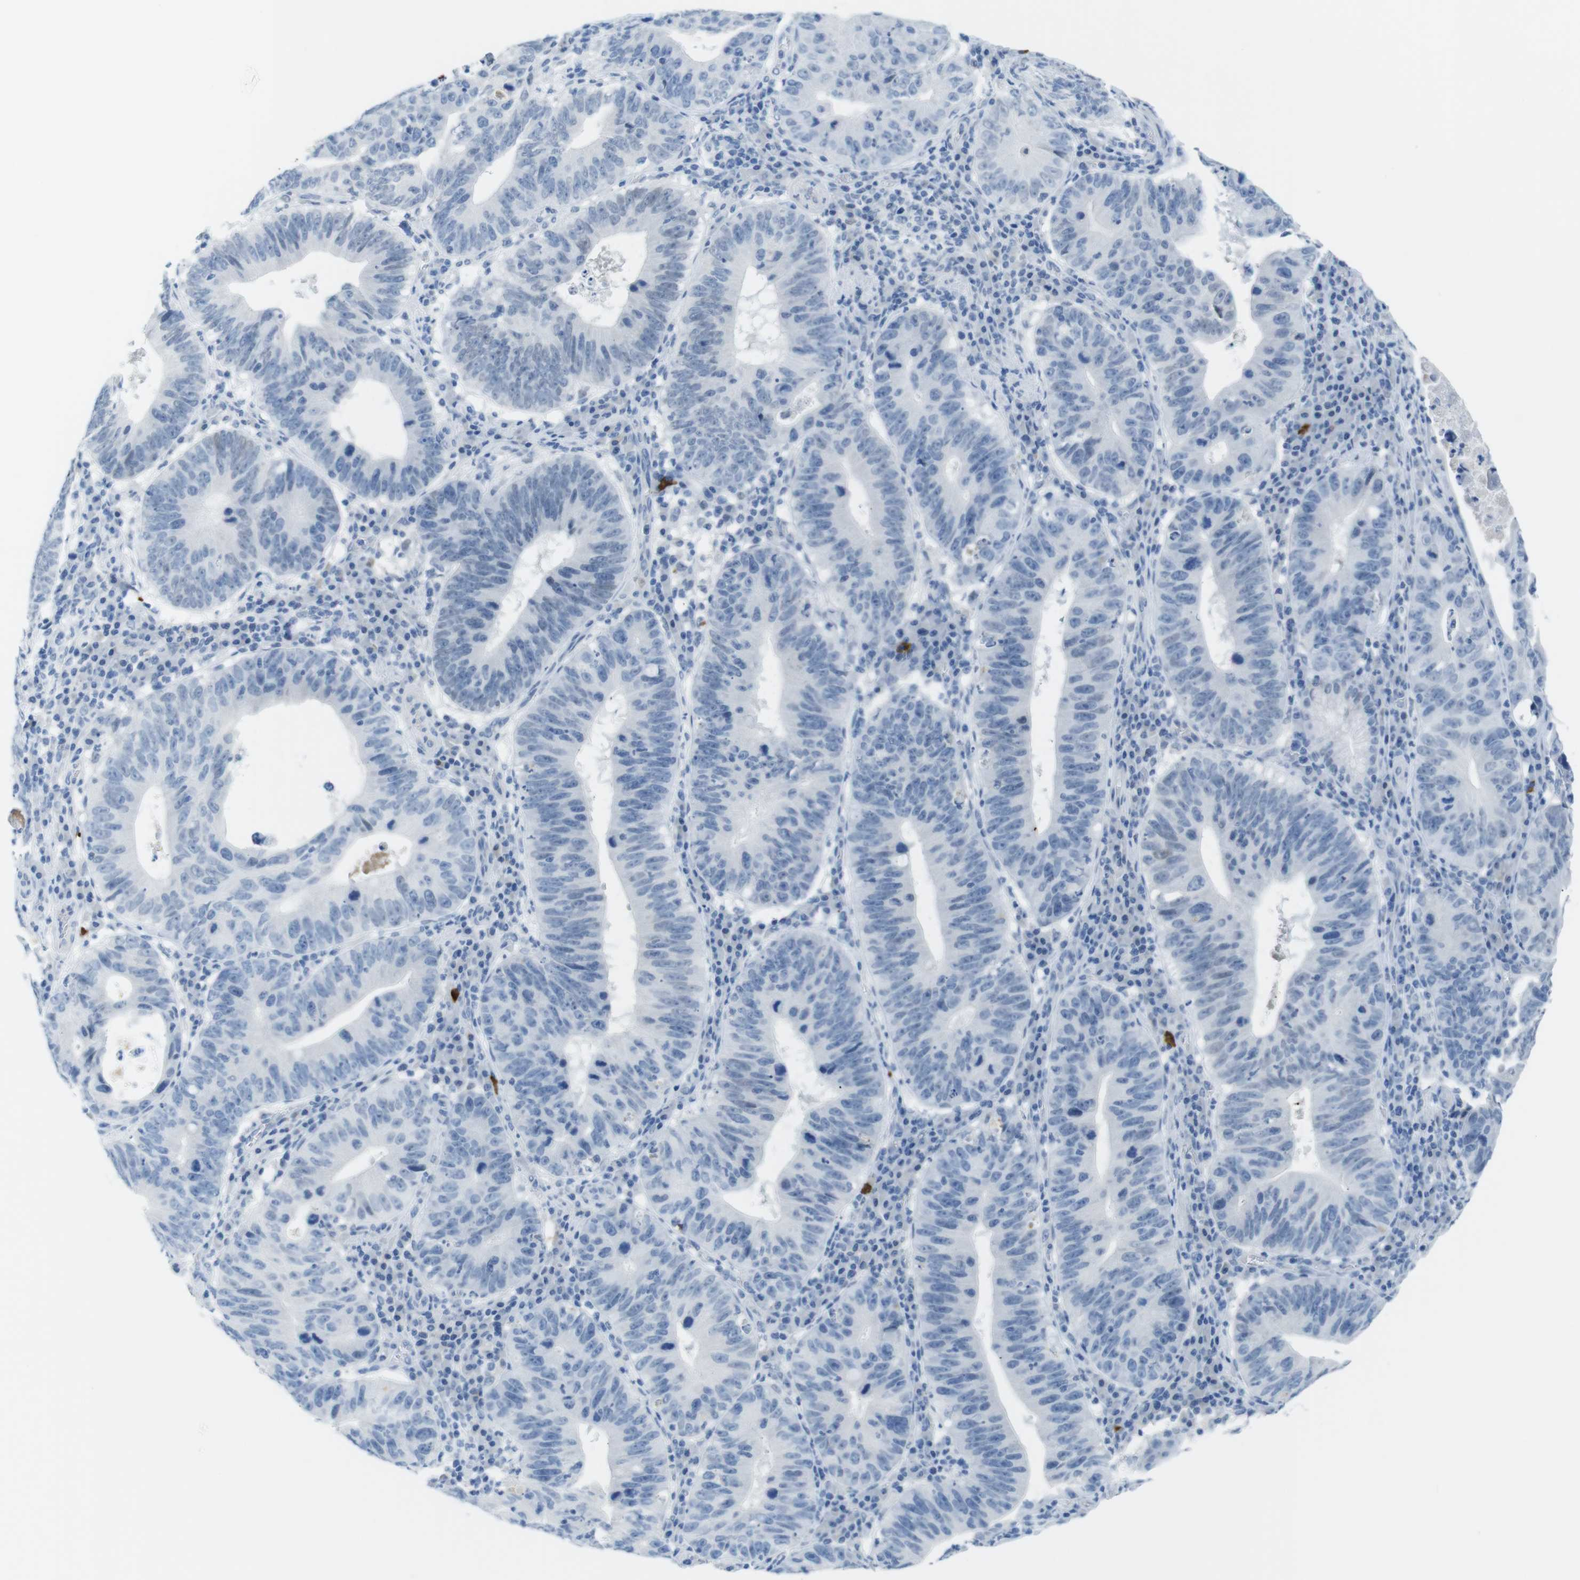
{"staining": {"intensity": "negative", "quantity": "none", "location": "none"}, "tissue": "stomach cancer", "cell_type": "Tumor cells", "image_type": "cancer", "snomed": [{"axis": "morphology", "description": "Adenocarcinoma, NOS"}, {"axis": "topography", "description": "Stomach"}], "caption": "There is no significant positivity in tumor cells of adenocarcinoma (stomach).", "gene": "OPN1SW", "patient": {"sex": "male", "age": 59}}